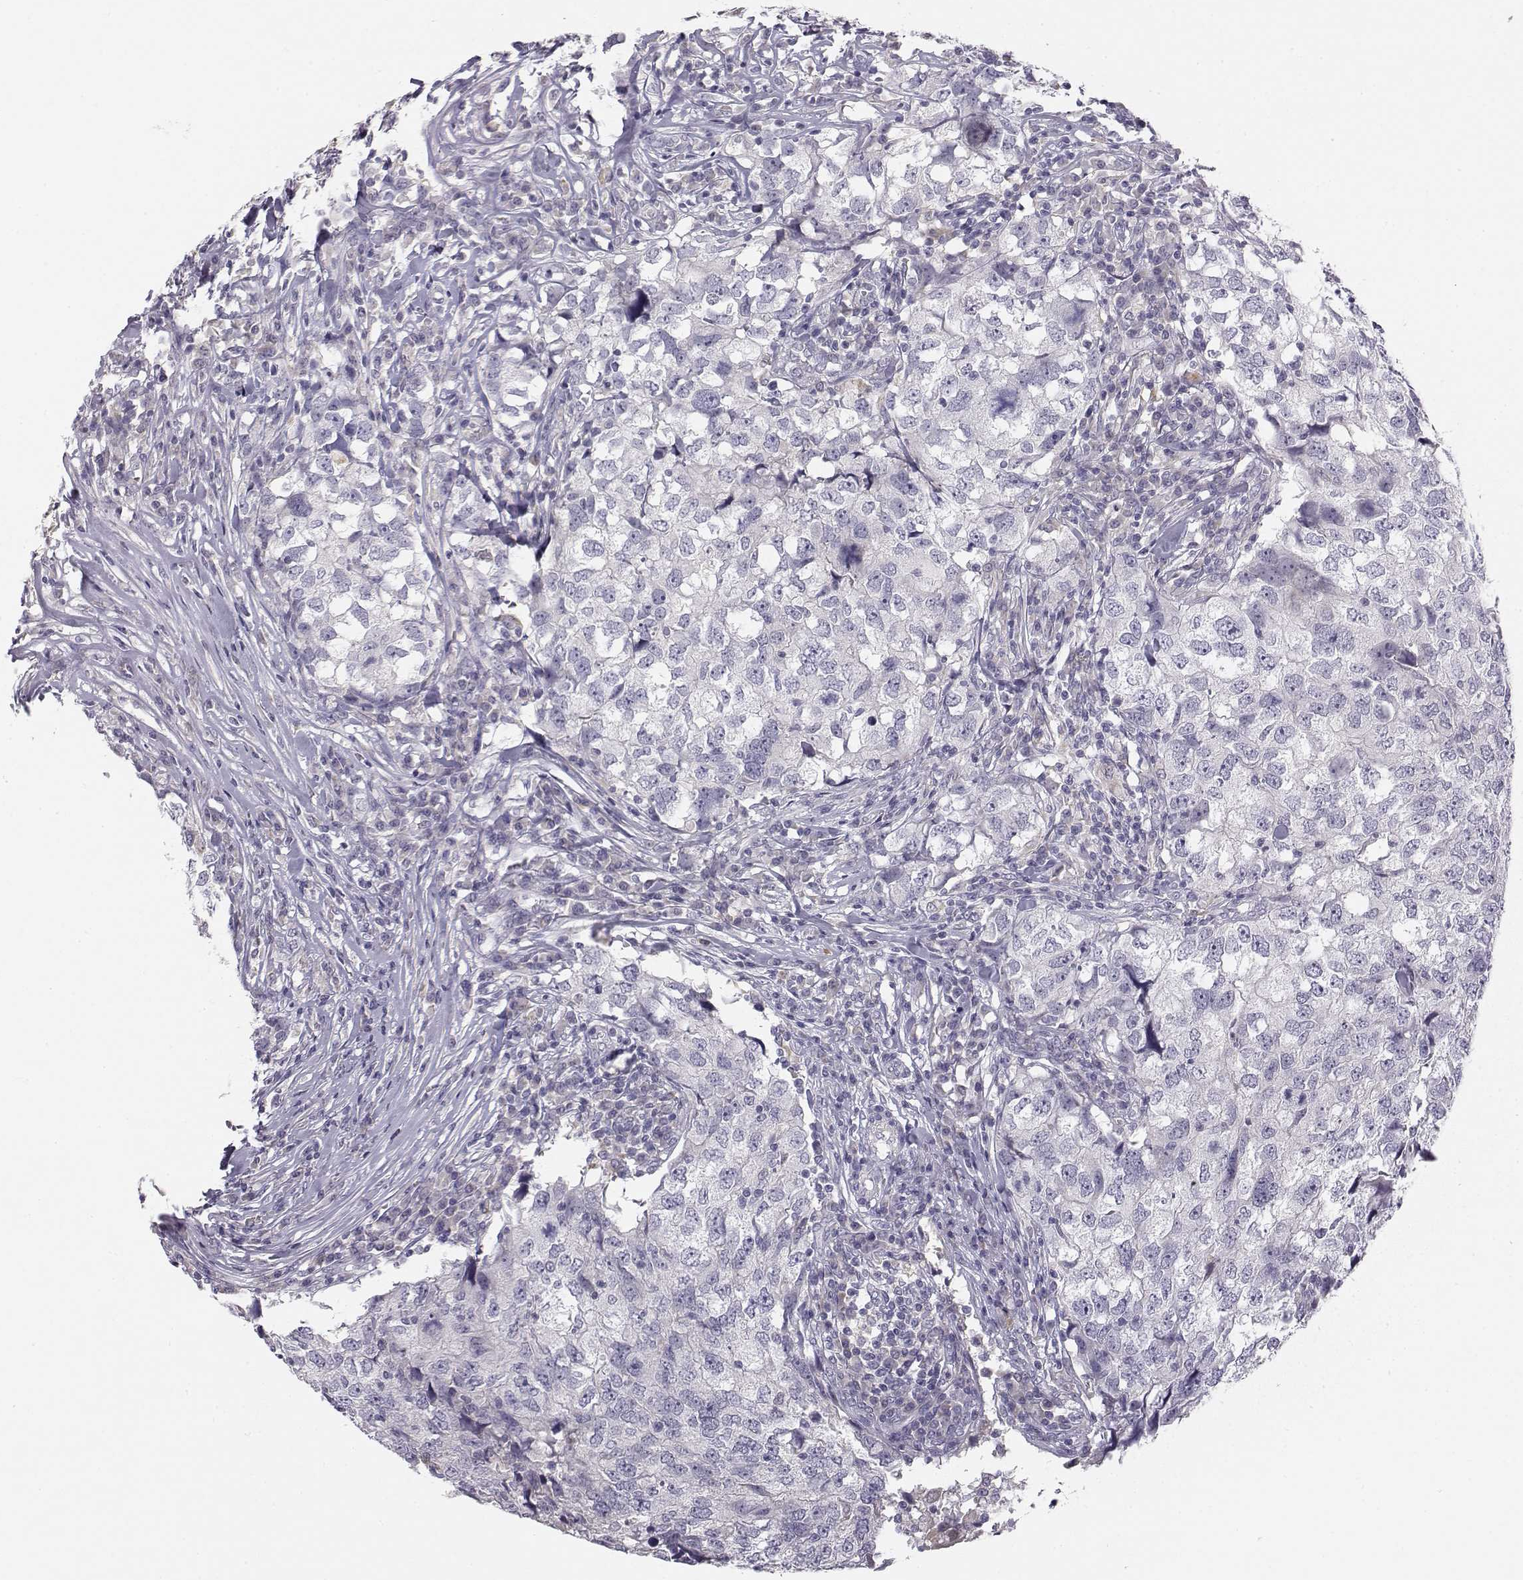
{"staining": {"intensity": "negative", "quantity": "none", "location": "none"}, "tissue": "breast cancer", "cell_type": "Tumor cells", "image_type": "cancer", "snomed": [{"axis": "morphology", "description": "Duct carcinoma"}, {"axis": "topography", "description": "Breast"}], "caption": "An immunohistochemistry (IHC) photomicrograph of invasive ductal carcinoma (breast) is shown. There is no staining in tumor cells of invasive ductal carcinoma (breast). (DAB (3,3'-diaminobenzidine) immunohistochemistry (IHC), high magnification).", "gene": "ACSL6", "patient": {"sex": "female", "age": 30}}